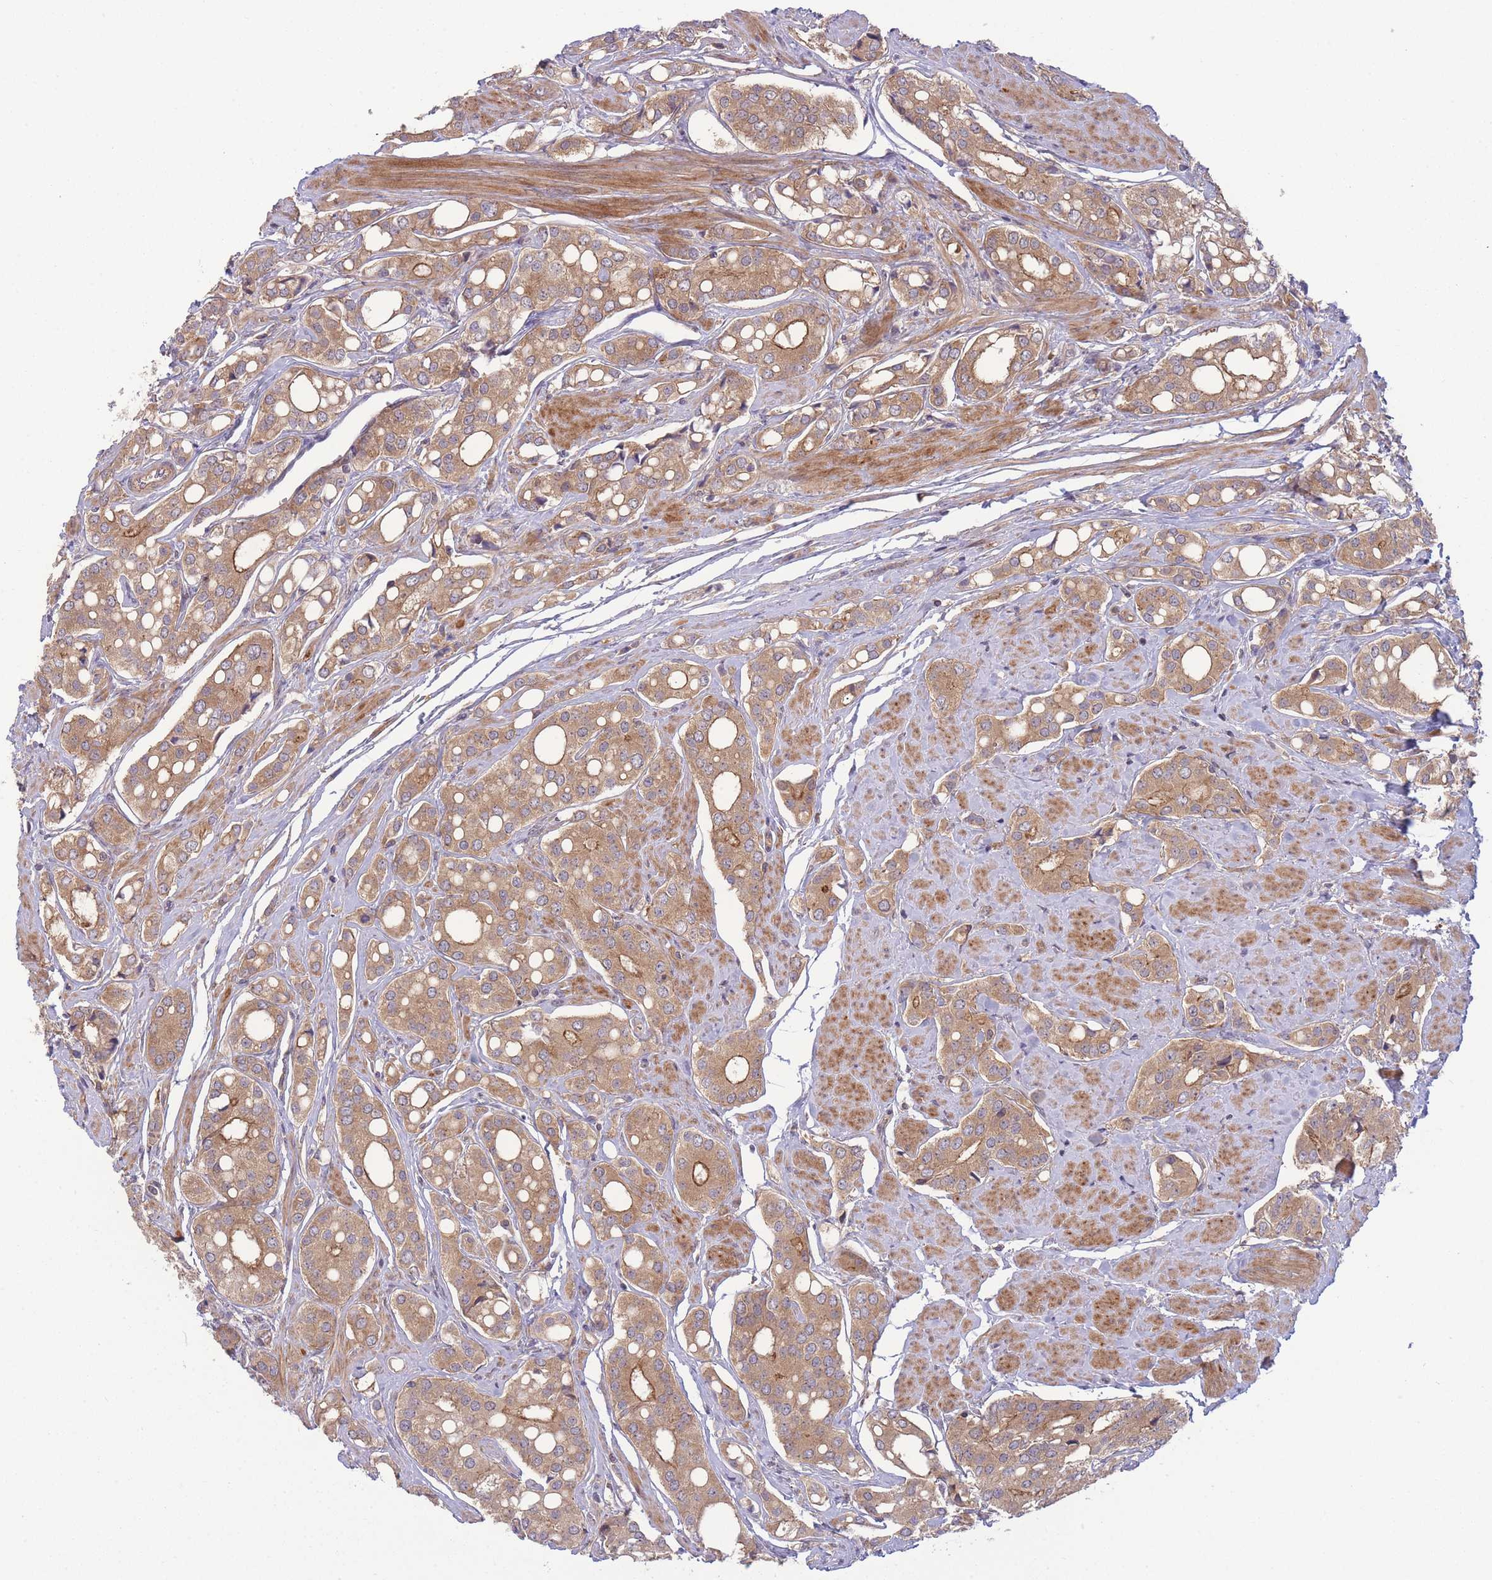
{"staining": {"intensity": "moderate", "quantity": ">75%", "location": "cytoplasmic/membranous"}, "tissue": "prostate cancer", "cell_type": "Tumor cells", "image_type": "cancer", "snomed": [{"axis": "morphology", "description": "Adenocarcinoma, High grade"}, {"axis": "topography", "description": "Prostate"}], "caption": "Approximately >75% of tumor cells in human prostate adenocarcinoma (high-grade) exhibit moderate cytoplasmic/membranous protein staining as visualized by brown immunohistochemical staining.", "gene": "PFDN6", "patient": {"sex": "male", "age": 71}}